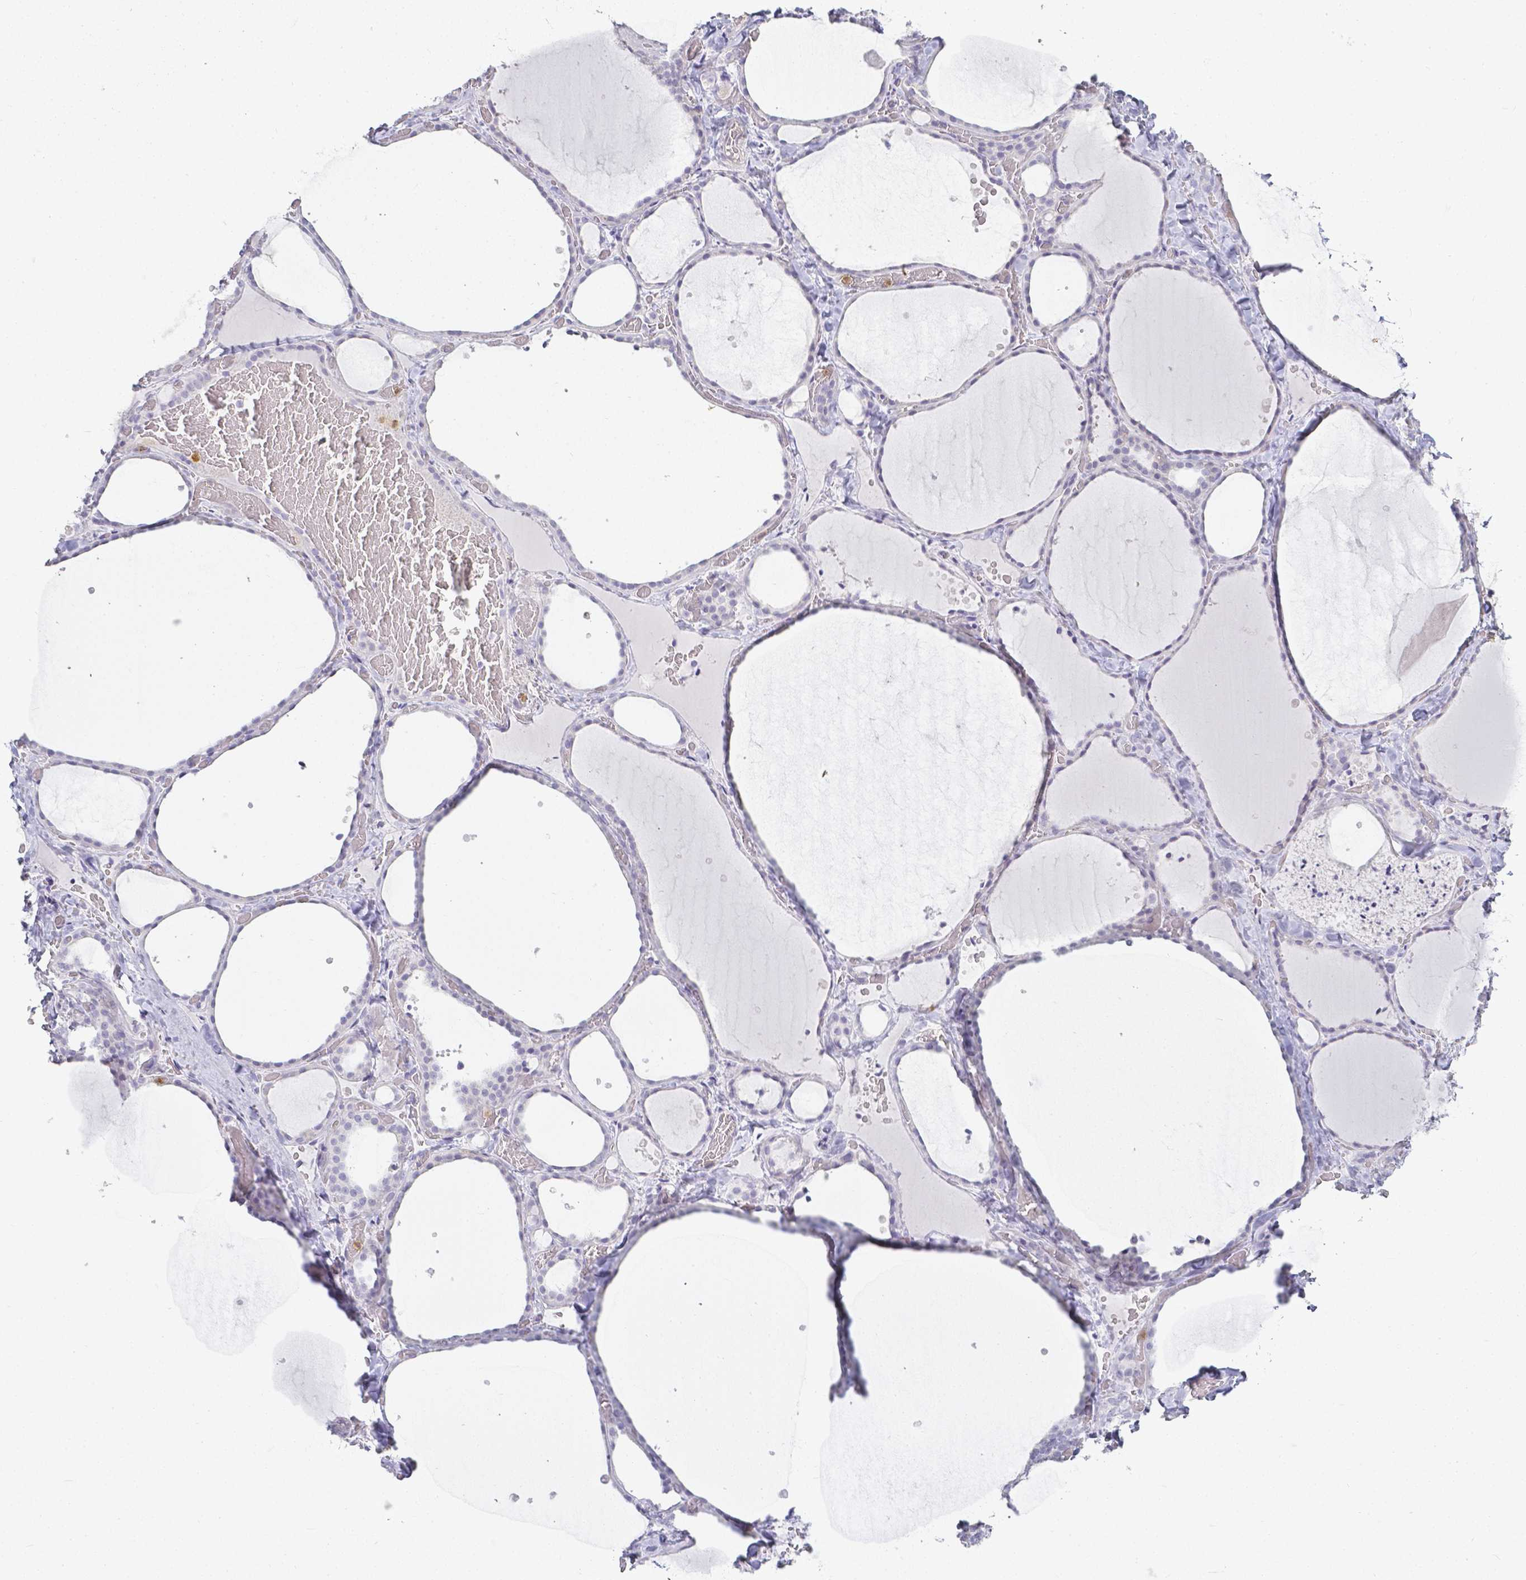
{"staining": {"intensity": "negative", "quantity": "none", "location": "none"}, "tissue": "thyroid gland", "cell_type": "Glandular cells", "image_type": "normal", "snomed": [{"axis": "morphology", "description": "Normal tissue, NOS"}, {"axis": "topography", "description": "Thyroid gland"}], "caption": "The immunohistochemistry (IHC) image has no significant staining in glandular cells of thyroid gland. (DAB (3,3'-diaminobenzidine) immunohistochemistry, high magnification).", "gene": "KCNH1", "patient": {"sex": "female", "age": 36}}